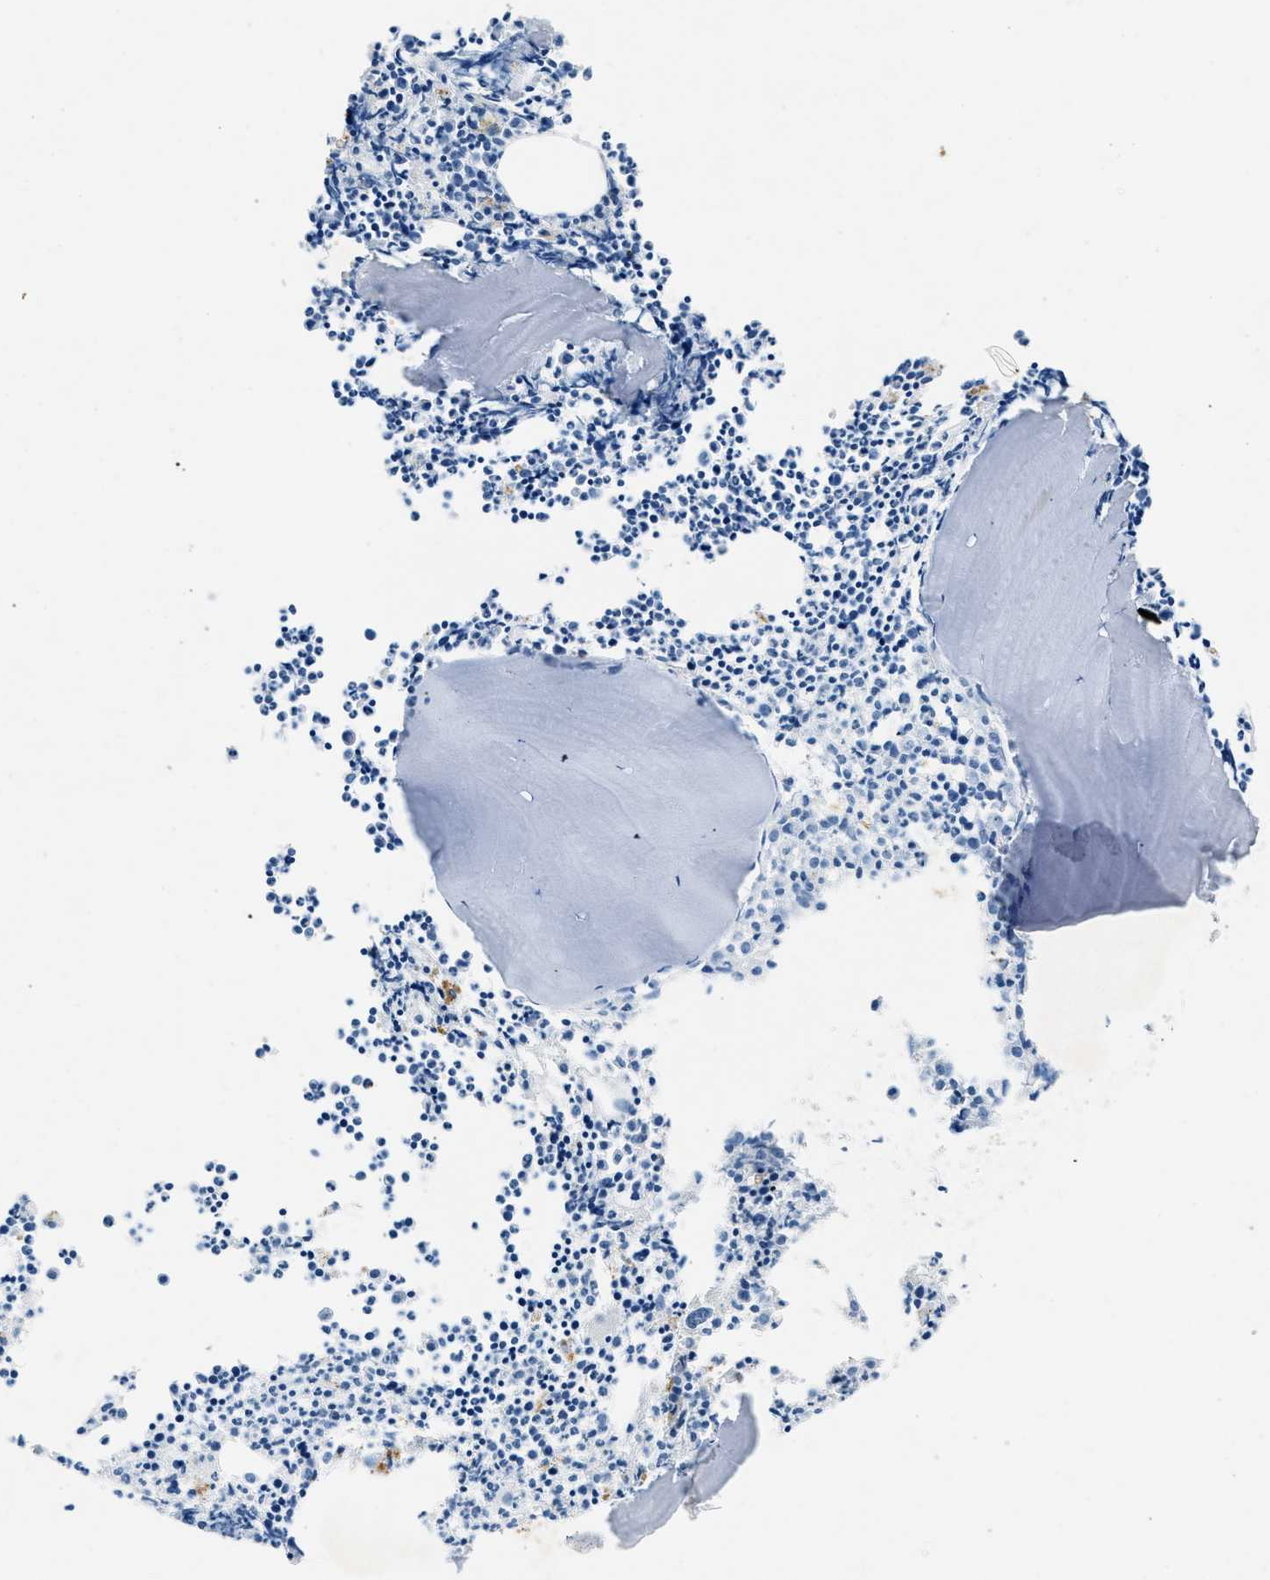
{"staining": {"intensity": "negative", "quantity": "none", "location": "none"}, "tissue": "bone marrow", "cell_type": "Hematopoietic cells", "image_type": "normal", "snomed": [{"axis": "morphology", "description": "Normal tissue, NOS"}, {"axis": "morphology", "description": "Inflammation, NOS"}, {"axis": "topography", "description": "Bone marrow"}], "caption": "There is no significant staining in hematopoietic cells of bone marrow. (DAB (3,3'-diaminobenzidine) immunohistochemistry (IHC) visualized using brightfield microscopy, high magnification).", "gene": "CFAP20", "patient": {"sex": "female", "age": 53}}